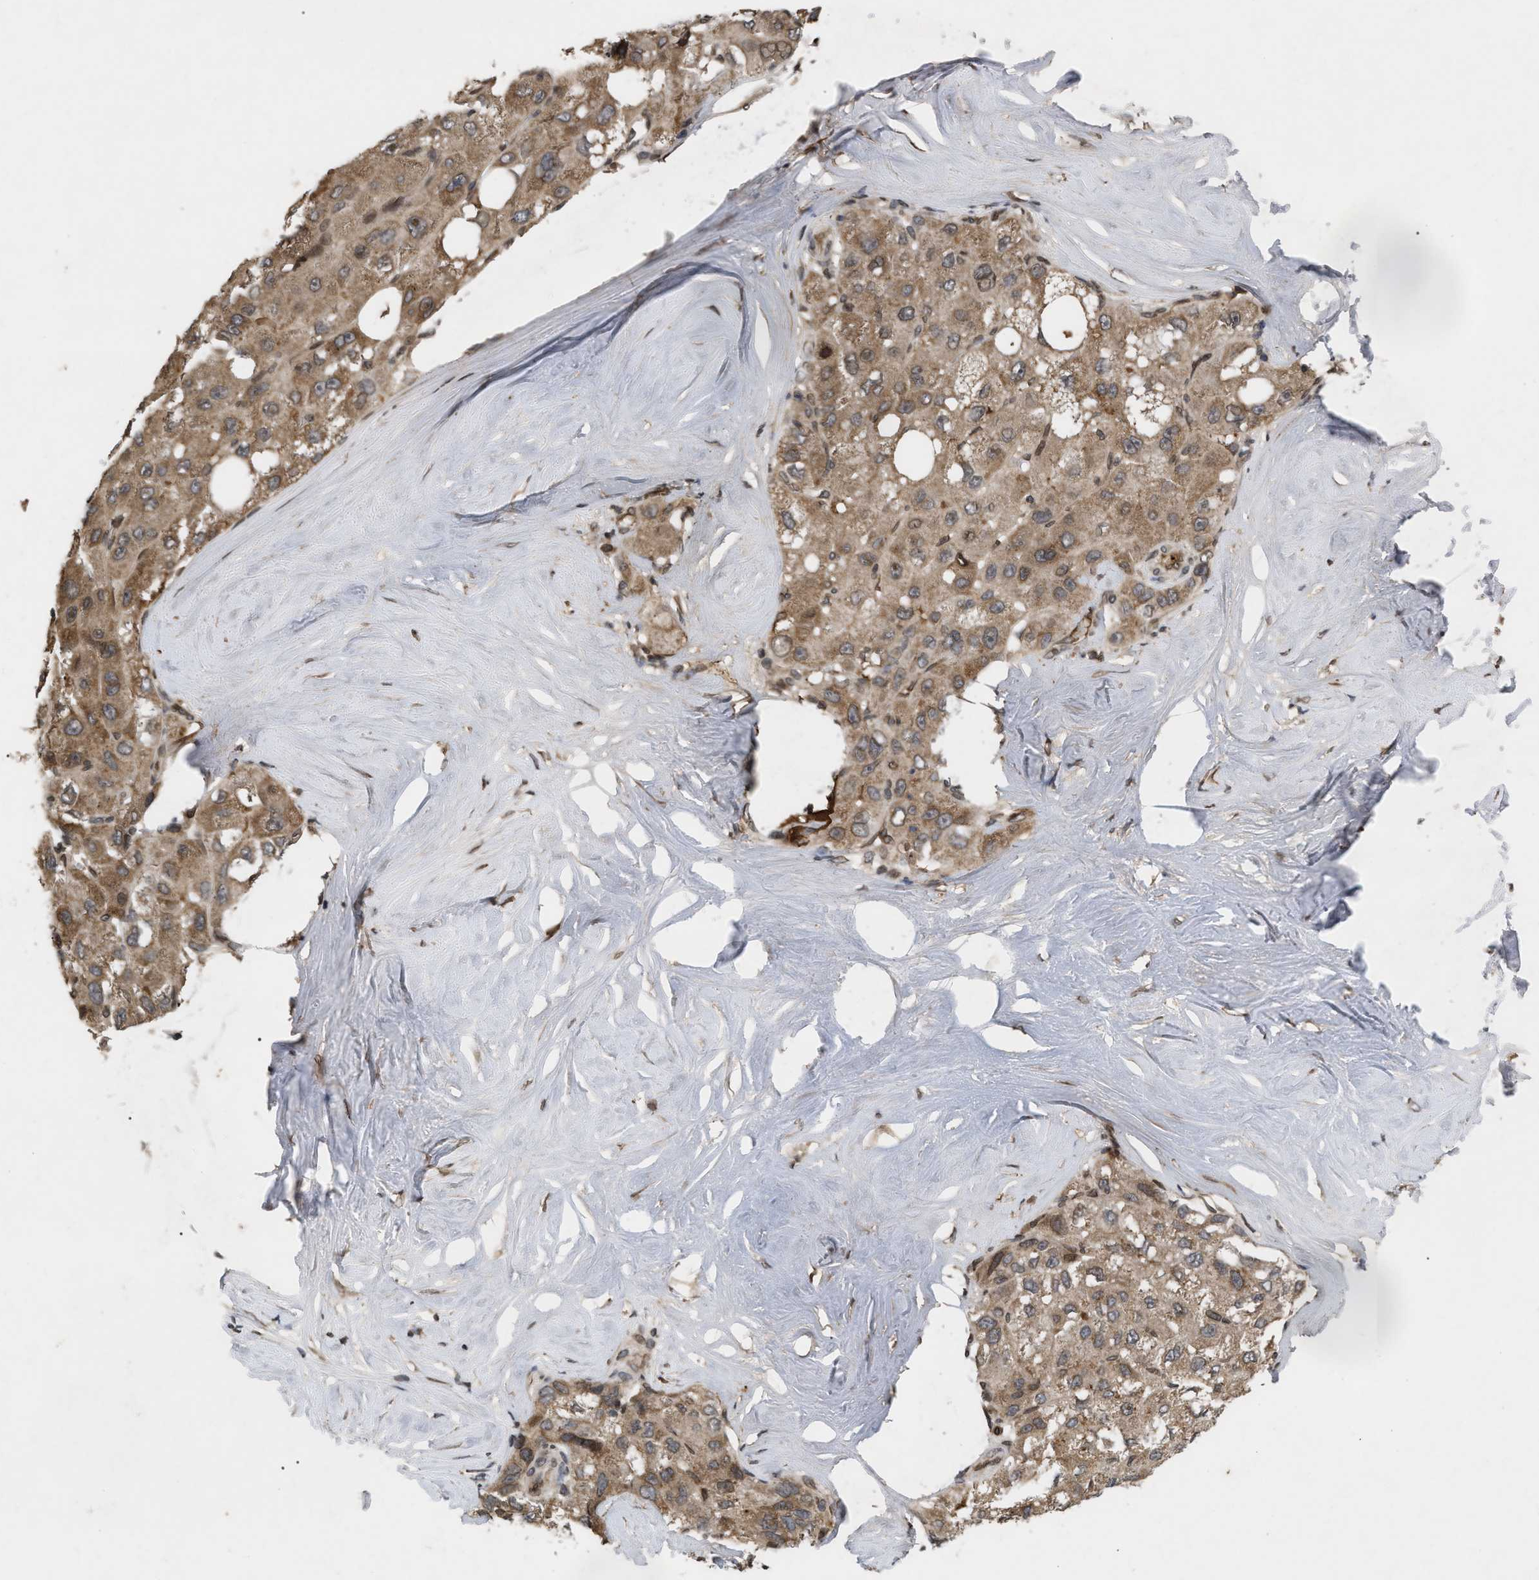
{"staining": {"intensity": "moderate", "quantity": ">75%", "location": "cytoplasmic/membranous,nuclear"}, "tissue": "liver cancer", "cell_type": "Tumor cells", "image_type": "cancer", "snomed": [{"axis": "morphology", "description": "Carcinoma, Hepatocellular, NOS"}, {"axis": "topography", "description": "Liver"}], "caption": "Tumor cells display medium levels of moderate cytoplasmic/membranous and nuclear staining in approximately >75% of cells in human hepatocellular carcinoma (liver).", "gene": "CRY1", "patient": {"sex": "male", "age": 80}}